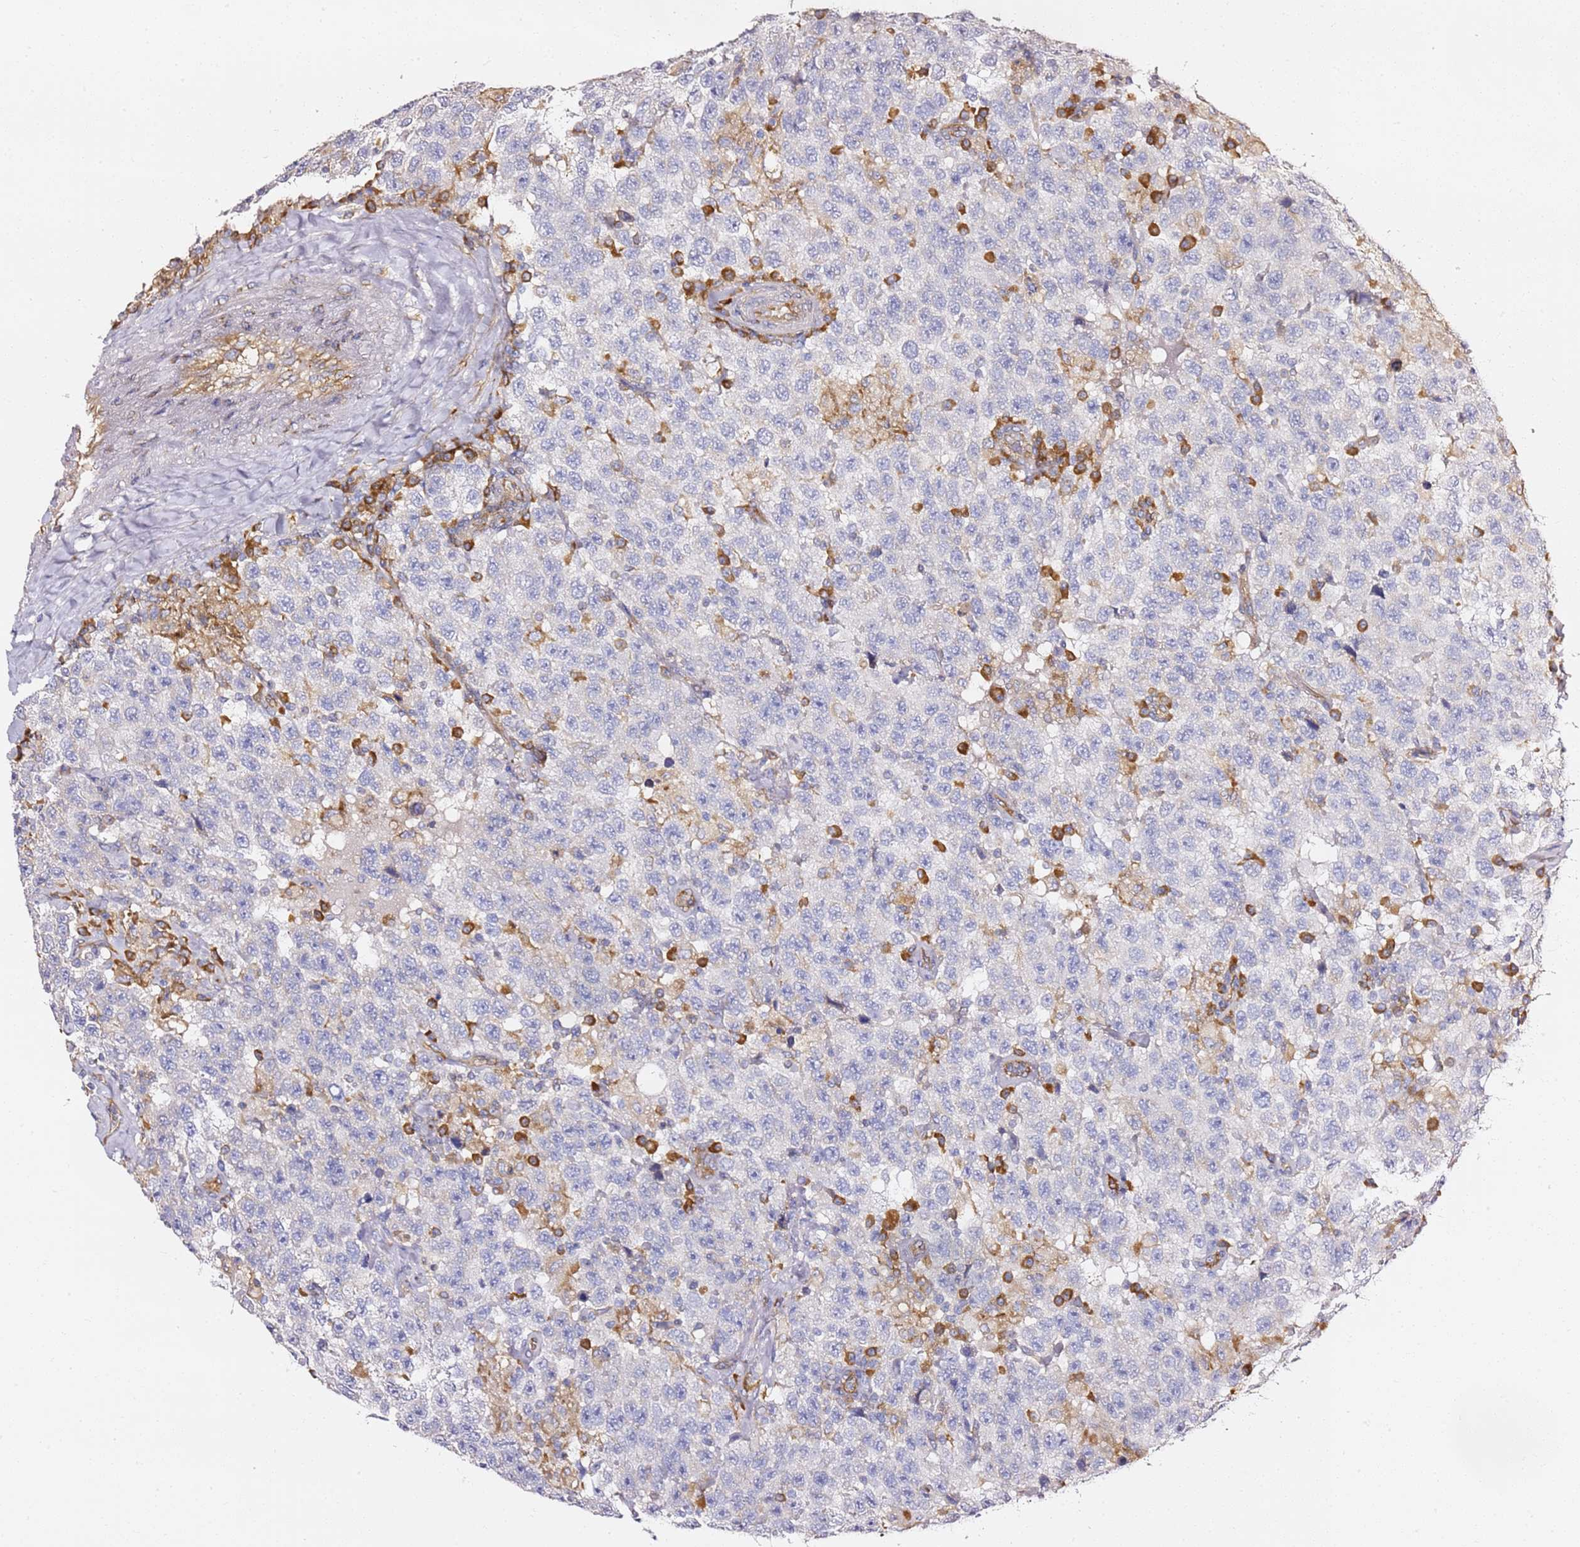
{"staining": {"intensity": "negative", "quantity": "none", "location": "none"}, "tissue": "testis cancer", "cell_type": "Tumor cells", "image_type": "cancer", "snomed": [{"axis": "morphology", "description": "Seminoma, NOS"}, {"axis": "topography", "description": "Testis"}], "caption": "High power microscopy histopathology image of an immunohistochemistry photomicrograph of testis seminoma, revealing no significant positivity in tumor cells. (Stains: DAB (3,3'-diaminobenzidine) immunohistochemistry (IHC) with hematoxylin counter stain, Microscopy: brightfield microscopy at high magnification).", "gene": "KIF7", "patient": {"sex": "male", "age": 41}}